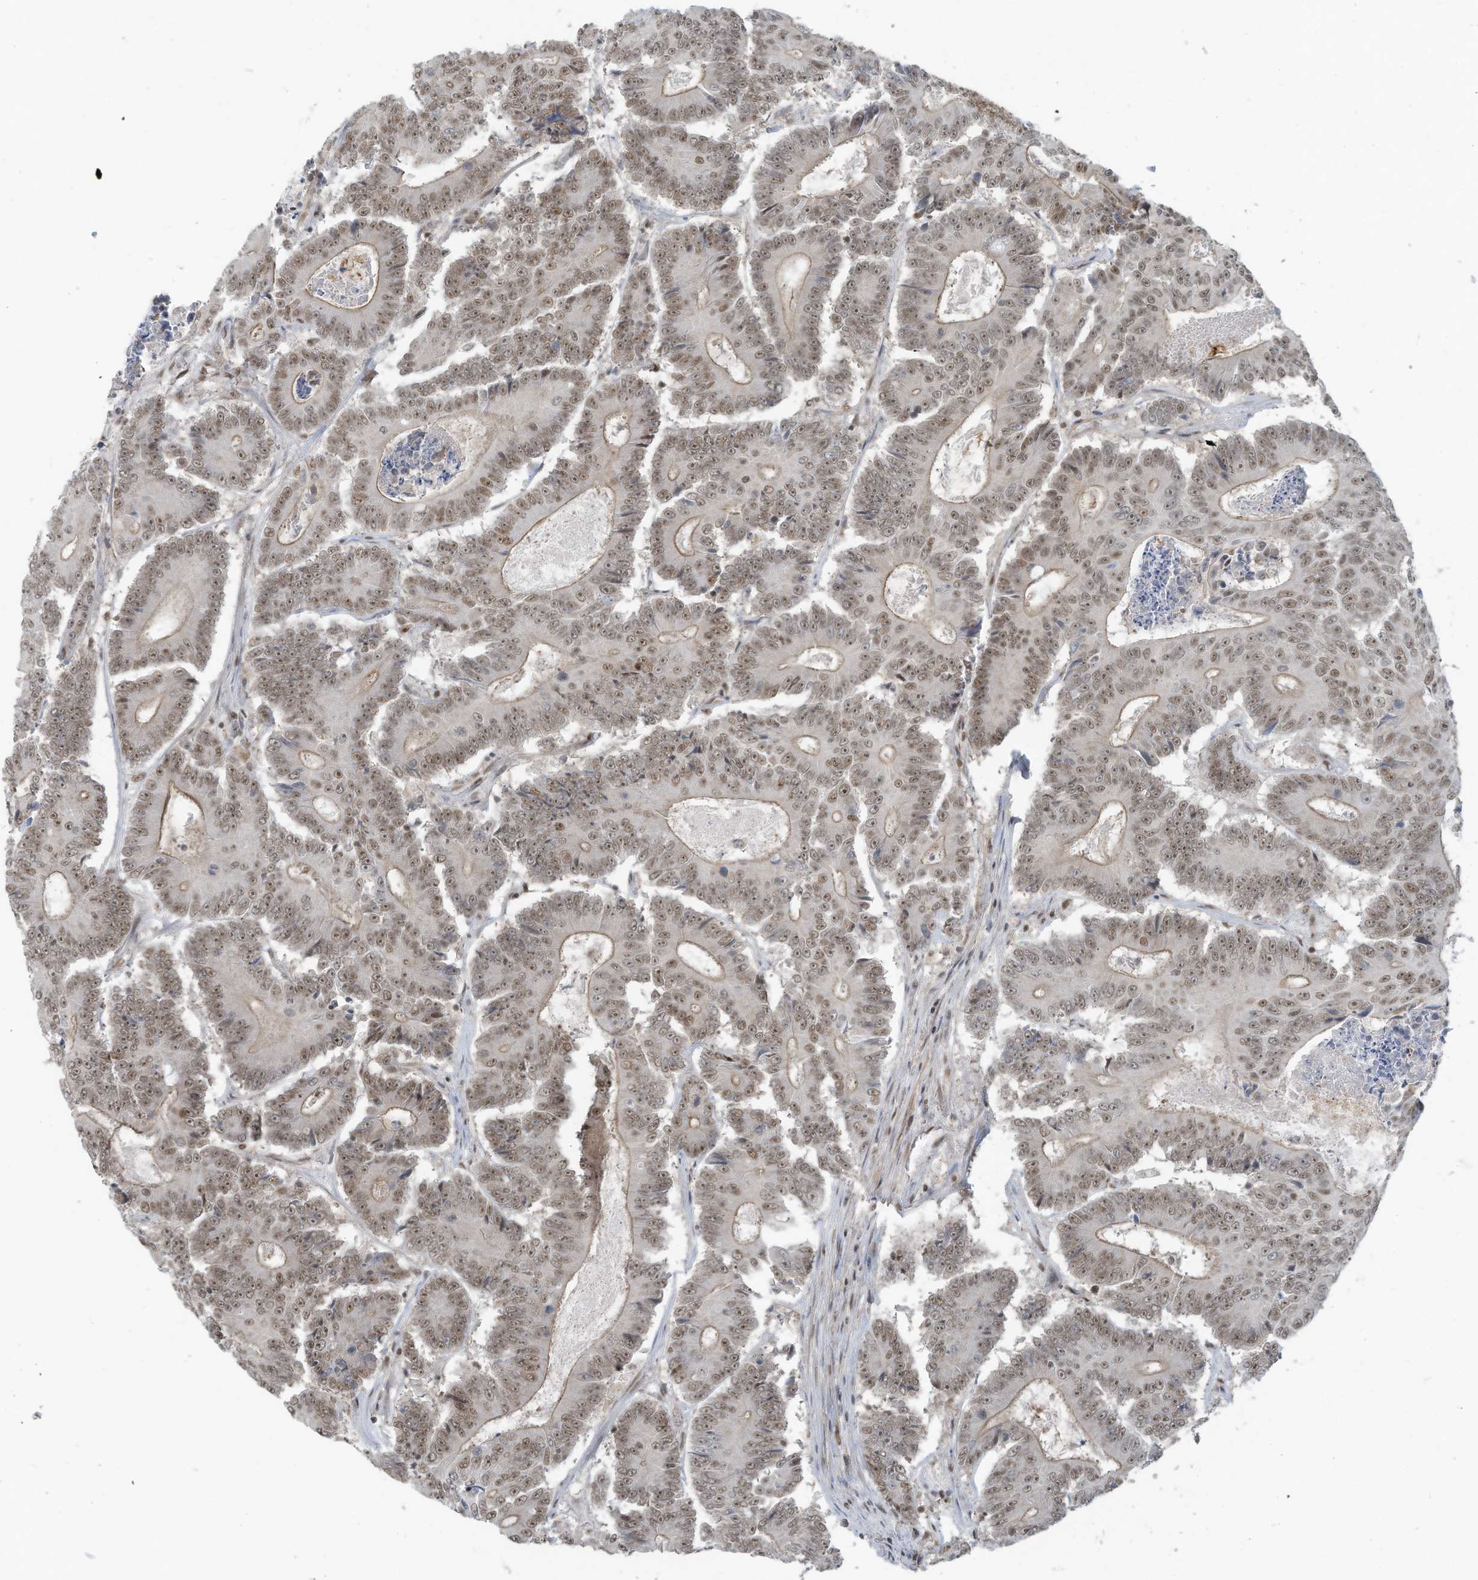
{"staining": {"intensity": "moderate", "quantity": ">75%", "location": "nuclear"}, "tissue": "colorectal cancer", "cell_type": "Tumor cells", "image_type": "cancer", "snomed": [{"axis": "morphology", "description": "Adenocarcinoma, NOS"}, {"axis": "topography", "description": "Colon"}], "caption": "Brown immunohistochemical staining in colorectal adenocarcinoma displays moderate nuclear expression in approximately >75% of tumor cells. (DAB (3,3'-diaminobenzidine) IHC, brown staining for protein, blue staining for nuclei).", "gene": "DBR1", "patient": {"sex": "male", "age": 83}}